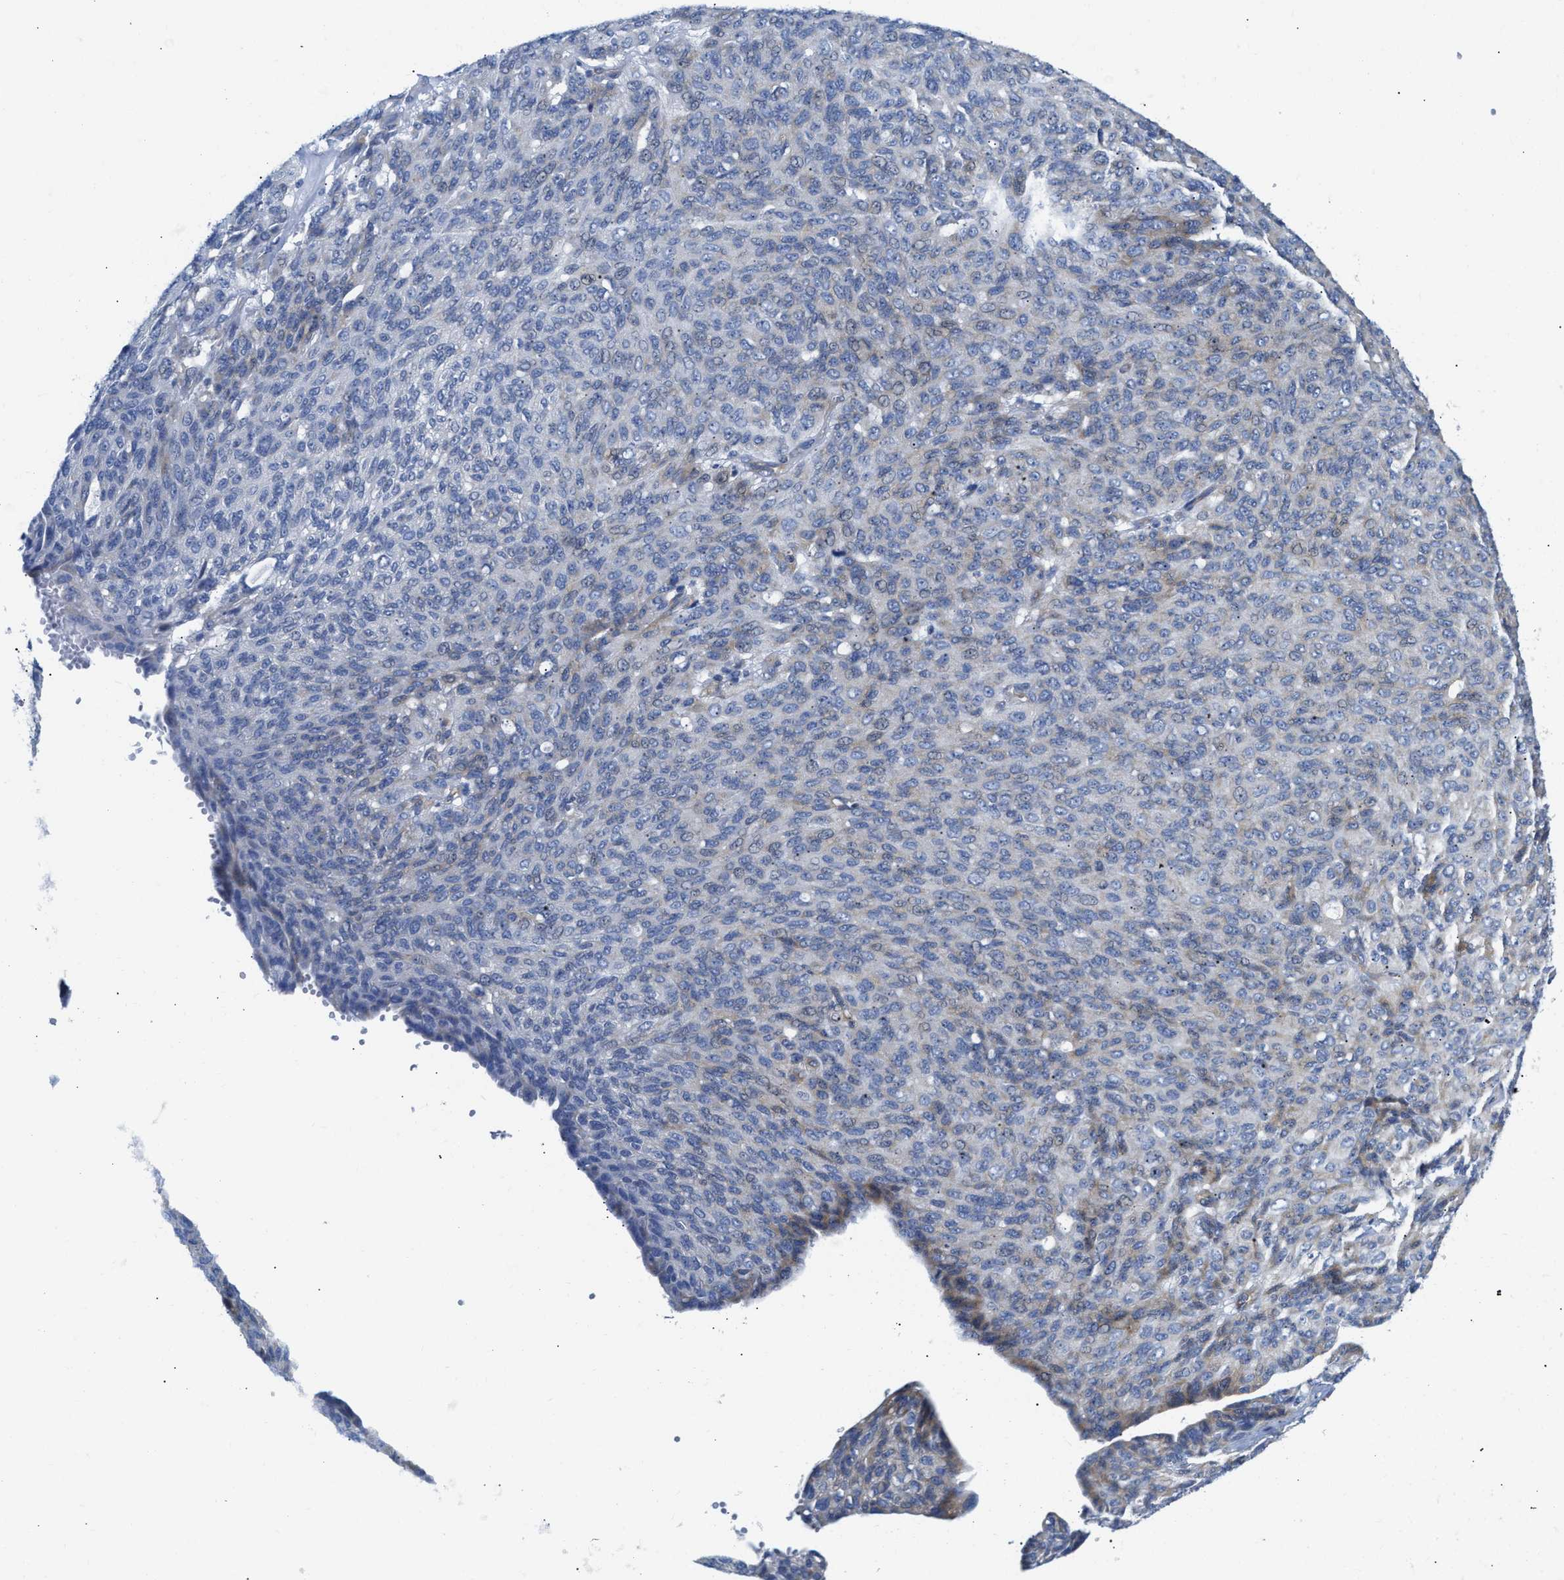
{"staining": {"intensity": "weak", "quantity": "<25%", "location": "cytoplasmic/membranous"}, "tissue": "ovarian cancer", "cell_type": "Tumor cells", "image_type": "cancer", "snomed": [{"axis": "morphology", "description": "Carcinoma, endometroid"}, {"axis": "topography", "description": "Ovary"}], "caption": "Ovarian cancer (endometroid carcinoma) was stained to show a protein in brown. There is no significant staining in tumor cells. (Brightfield microscopy of DAB immunohistochemistry at high magnification).", "gene": "FHL1", "patient": {"sex": "female", "age": 60}}